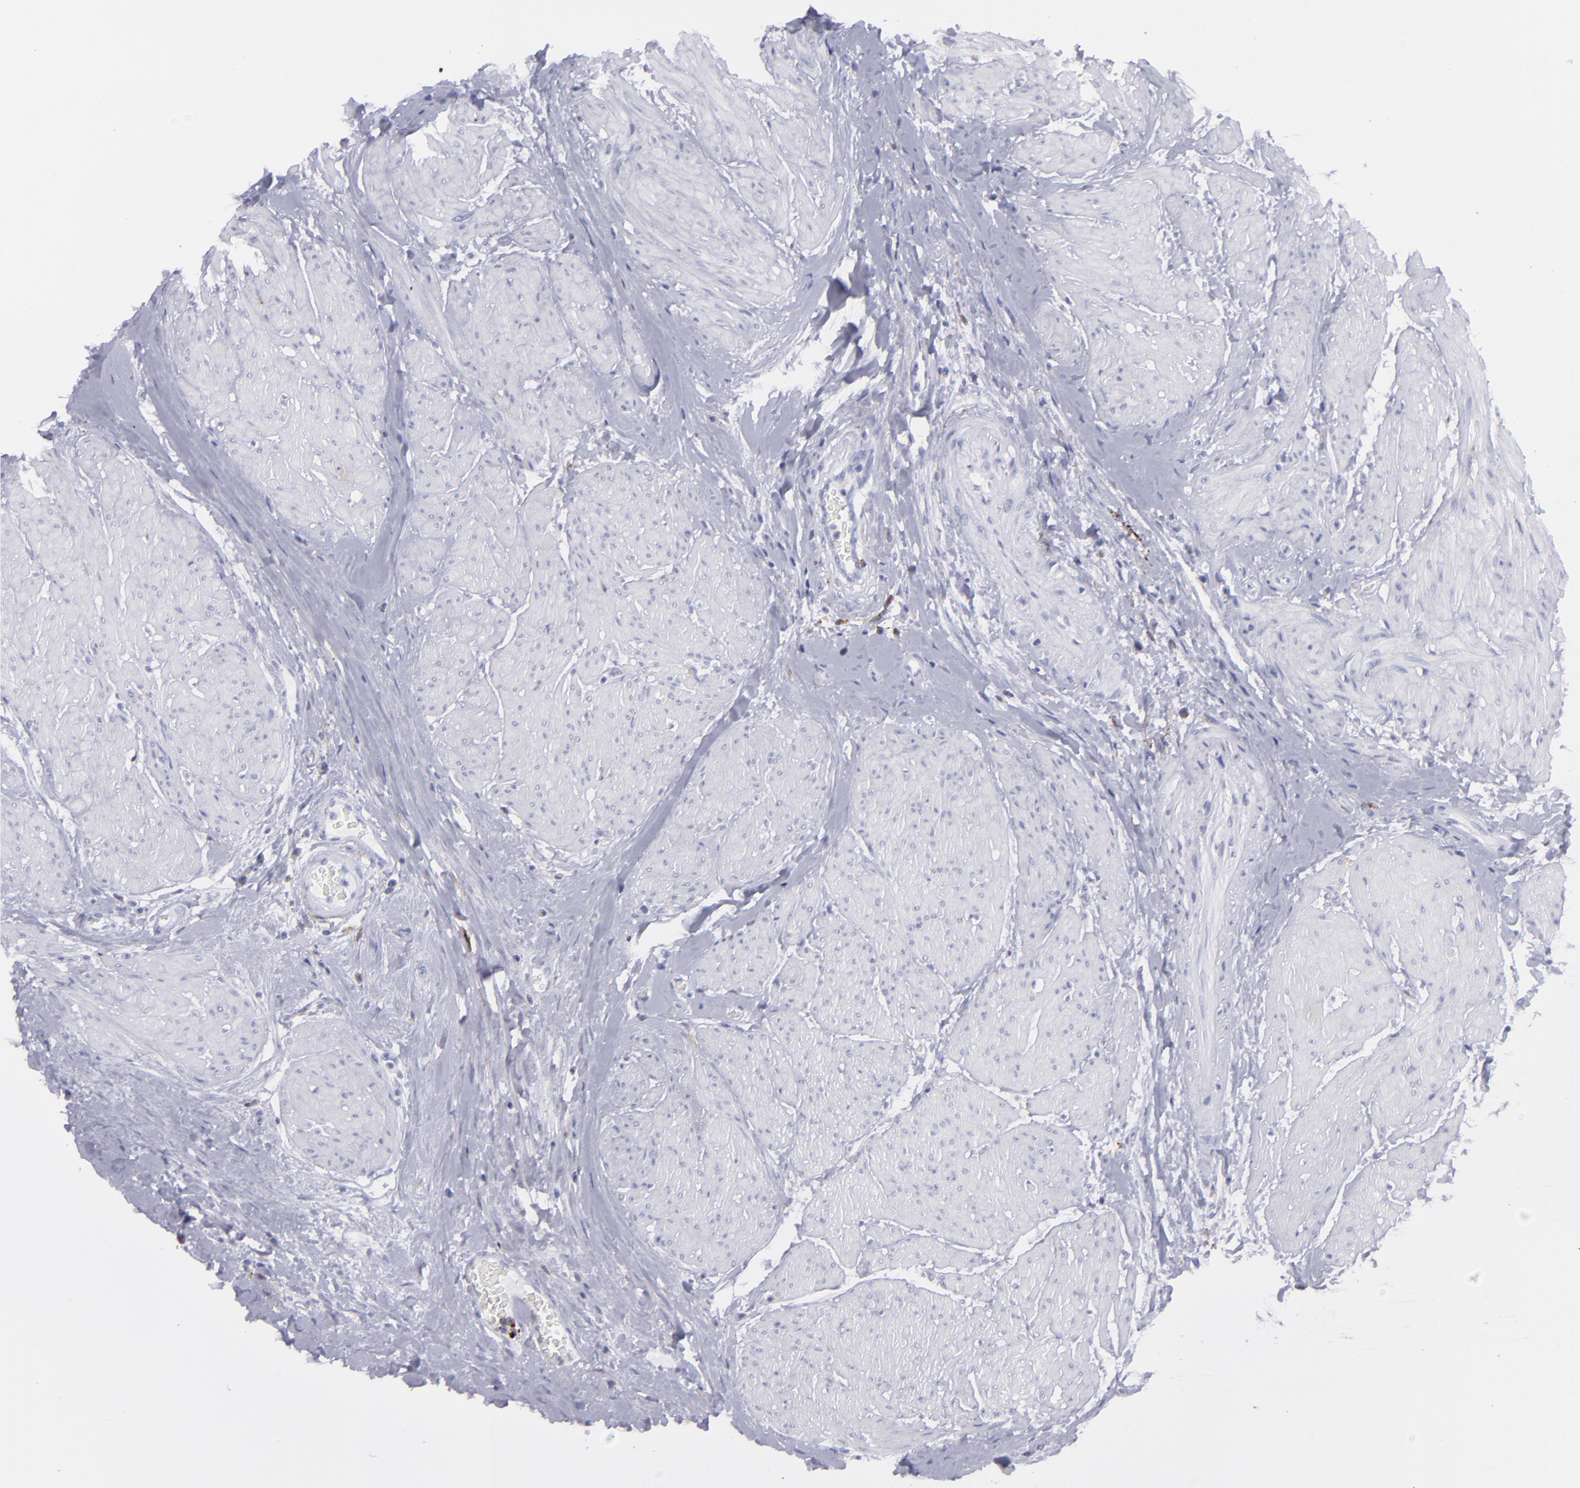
{"staining": {"intensity": "negative", "quantity": "none", "location": "none"}, "tissue": "urothelial cancer", "cell_type": "Tumor cells", "image_type": "cancer", "snomed": [{"axis": "morphology", "description": "Urothelial carcinoma, High grade"}, {"axis": "topography", "description": "Urinary bladder"}], "caption": "The micrograph reveals no staining of tumor cells in urothelial cancer.", "gene": "SELPLG", "patient": {"sex": "male", "age": 66}}